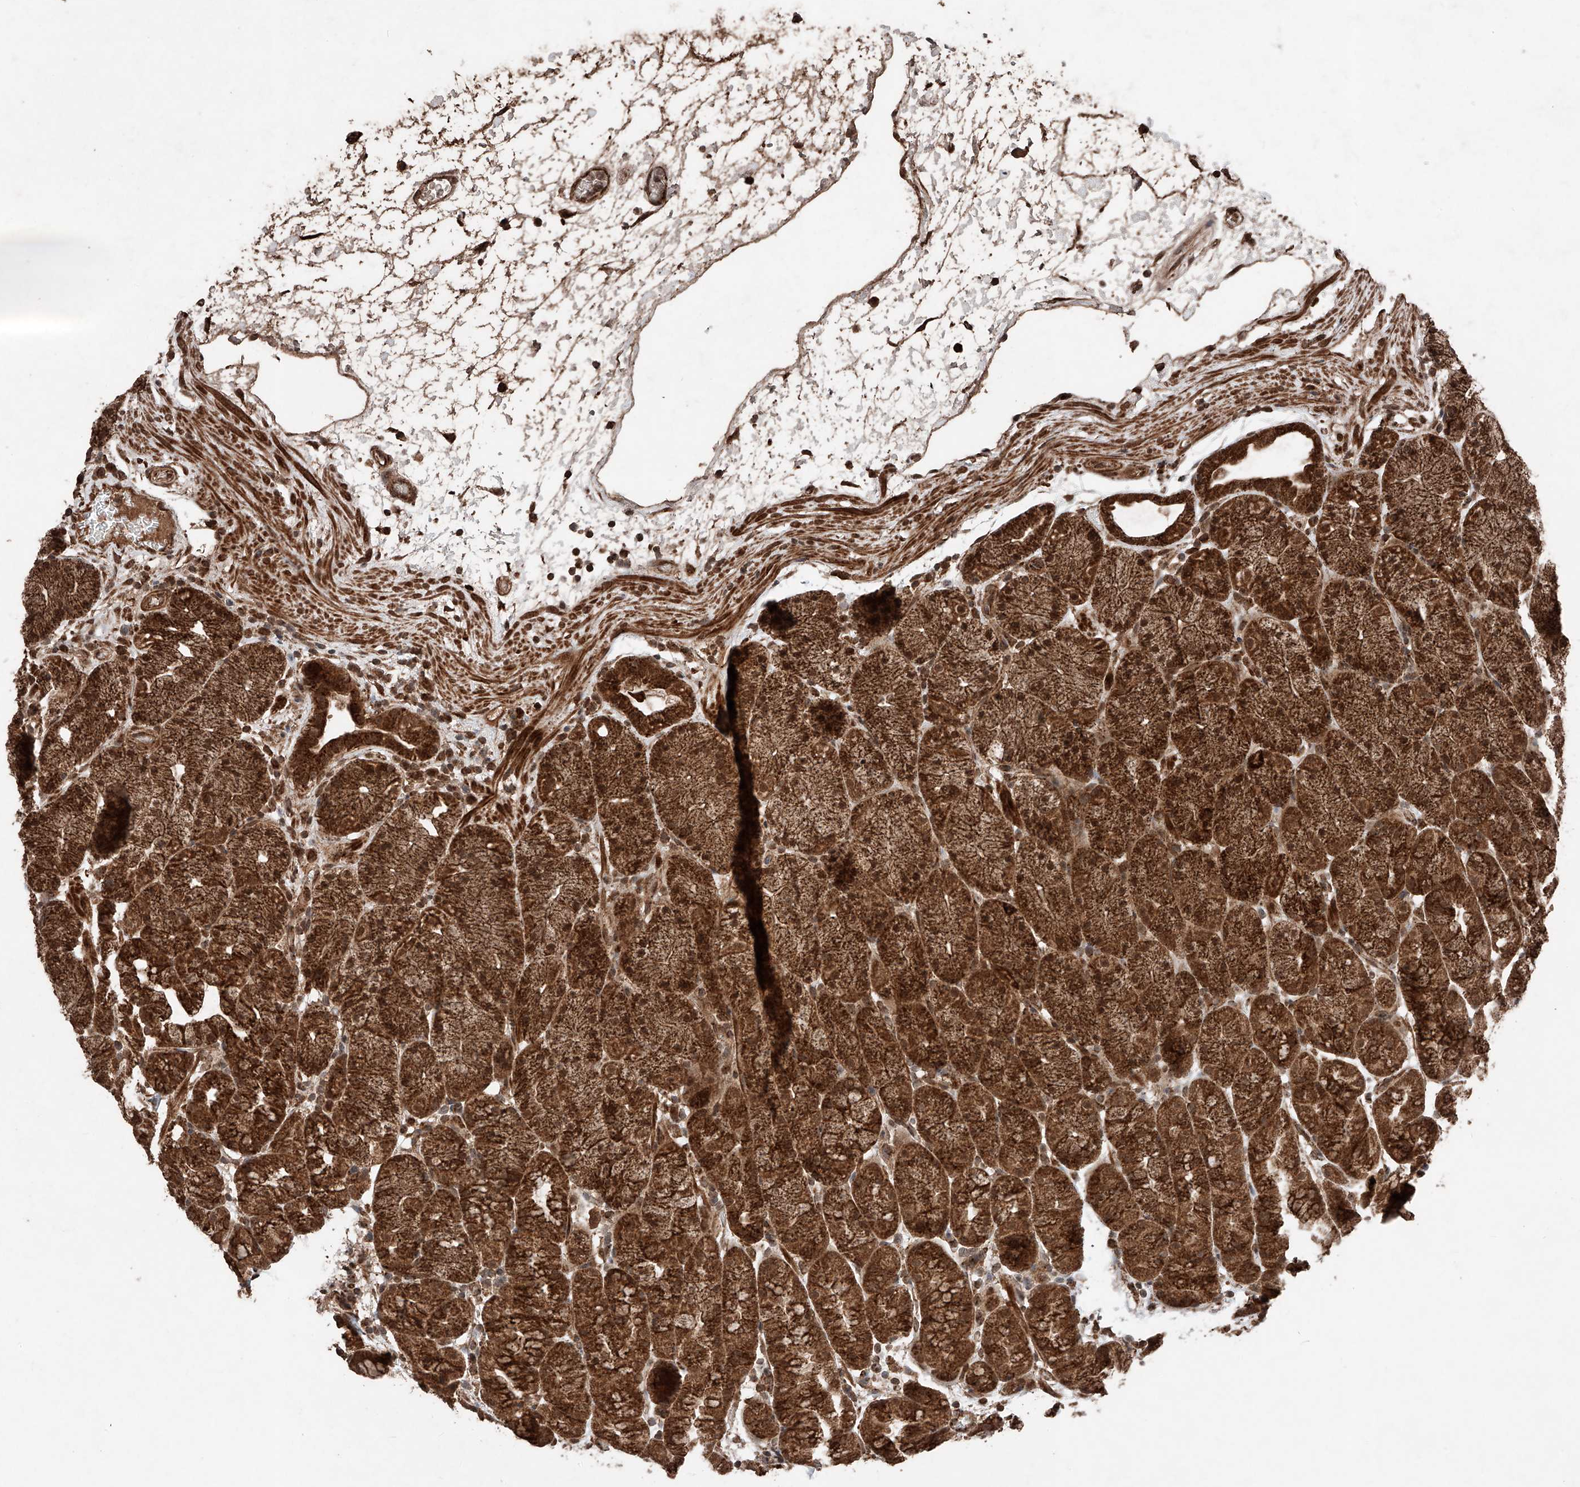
{"staining": {"intensity": "strong", "quantity": ">75%", "location": "cytoplasmic/membranous,nuclear"}, "tissue": "stomach", "cell_type": "Glandular cells", "image_type": "normal", "snomed": [{"axis": "morphology", "description": "Normal tissue, NOS"}, {"axis": "topography", "description": "Stomach, upper"}], "caption": "High-magnification brightfield microscopy of unremarkable stomach stained with DAB (brown) and counterstained with hematoxylin (blue). glandular cells exhibit strong cytoplasmic/membranous,nuclear staining is identified in about>75% of cells.", "gene": "ZSCAN29", "patient": {"sex": "male", "age": 48}}